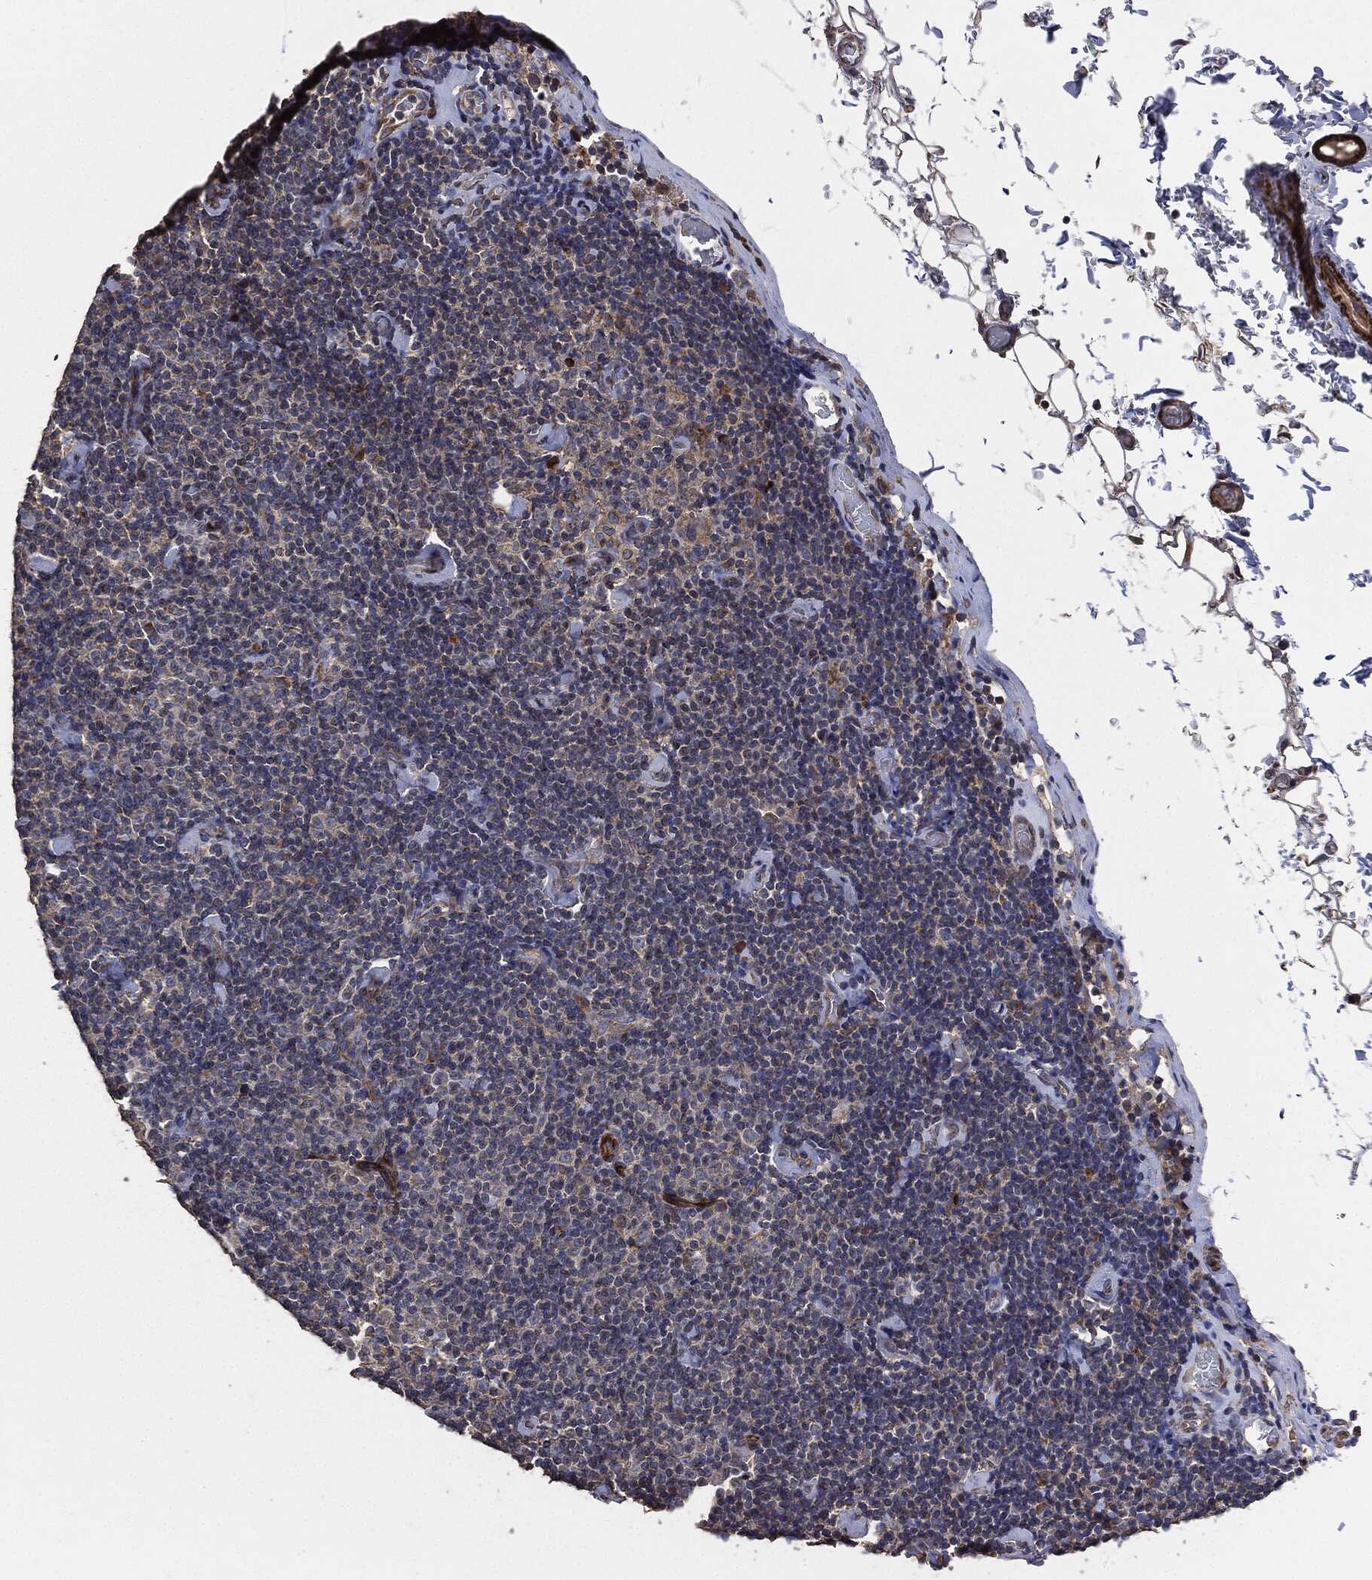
{"staining": {"intensity": "negative", "quantity": "none", "location": "none"}, "tissue": "lymphoma", "cell_type": "Tumor cells", "image_type": "cancer", "snomed": [{"axis": "morphology", "description": "Malignant lymphoma, non-Hodgkin's type, Low grade"}, {"axis": "topography", "description": "Lymph node"}], "caption": "Tumor cells show no significant staining in malignant lymphoma, non-Hodgkin's type (low-grade). Brightfield microscopy of immunohistochemistry (IHC) stained with DAB (3,3'-diaminobenzidine) (brown) and hematoxylin (blue), captured at high magnification.", "gene": "STK3", "patient": {"sex": "male", "age": 81}}